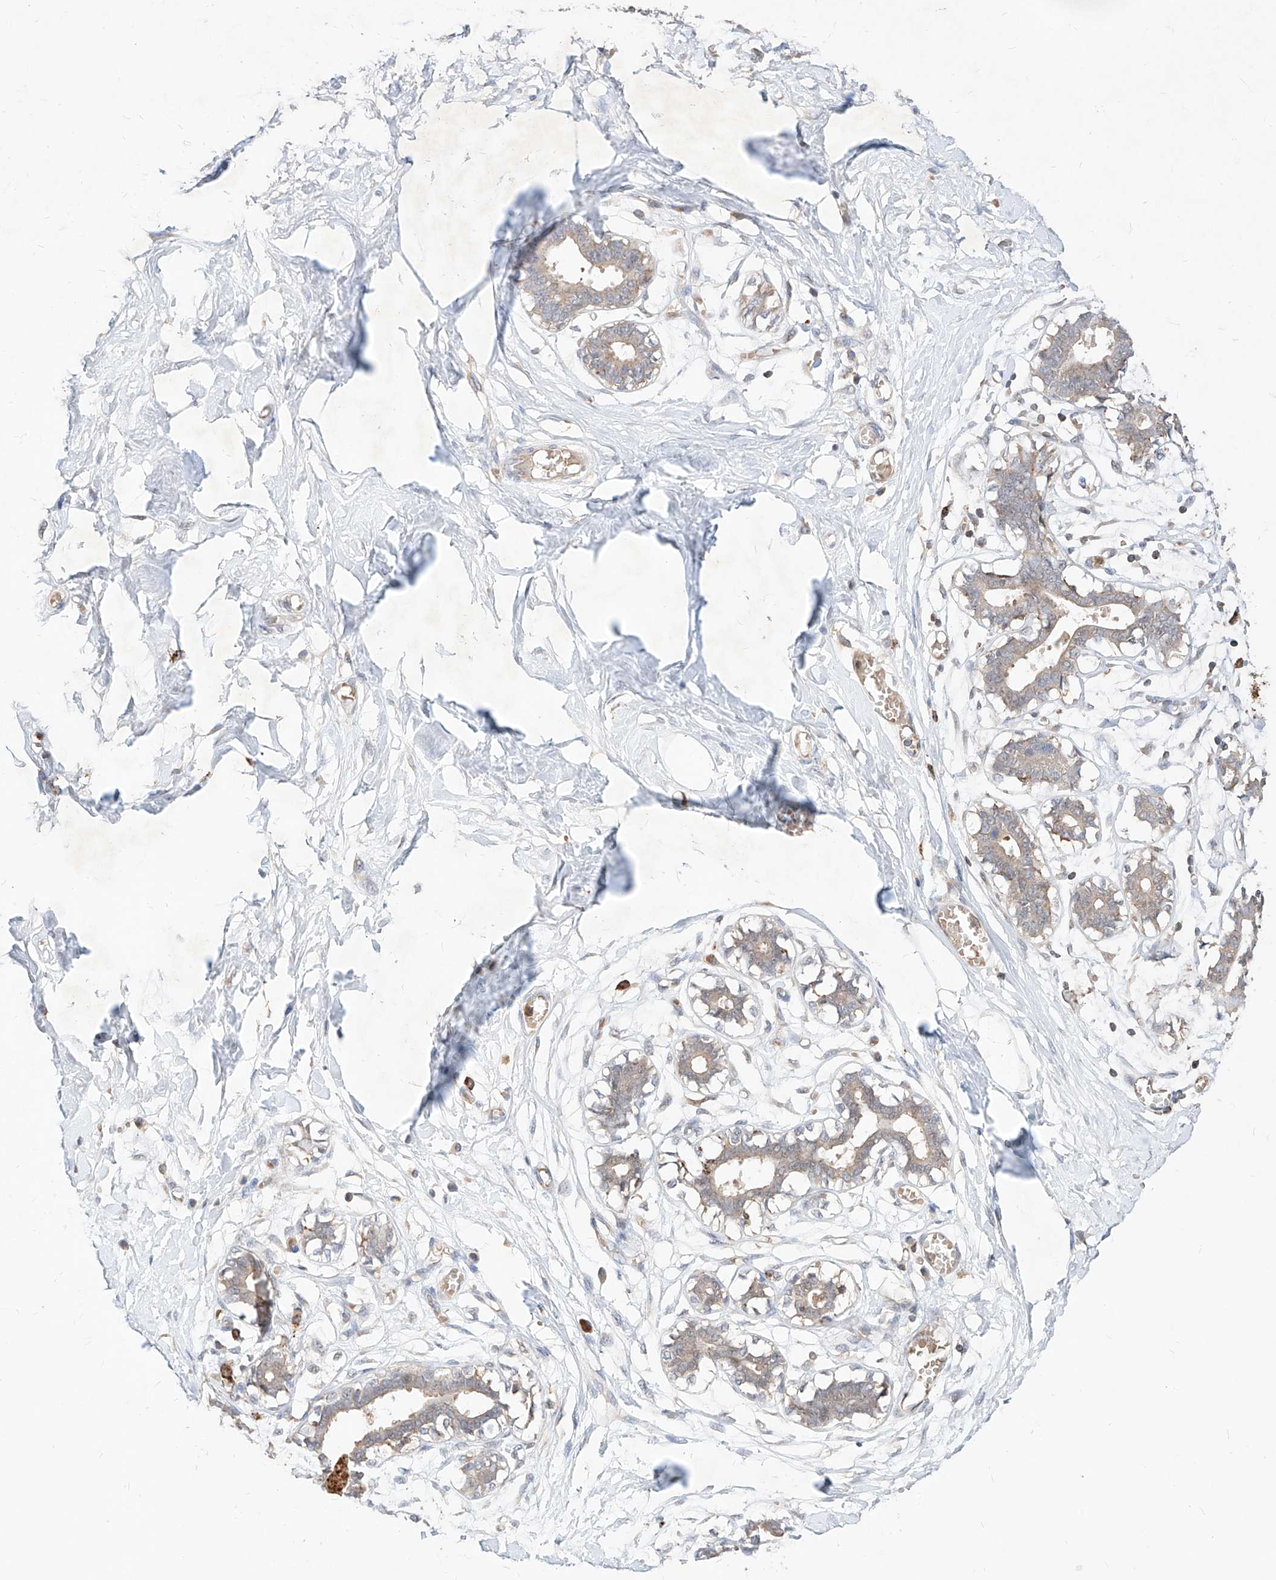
{"staining": {"intensity": "negative", "quantity": "none", "location": "none"}, "tissue": "breast", "cell_type": "Adipocytes", "image_type": "normal", "snomed": [{"axis": "morphology", "description": "Normal tissue, NOS"}, {"axis": "topography", "description": "Breast"}], "caption": "The micrograph shows no staining of adipocytes in normal breast.", "gene": "TSNAX", "patient": {"sex": "female", "age": 27}}